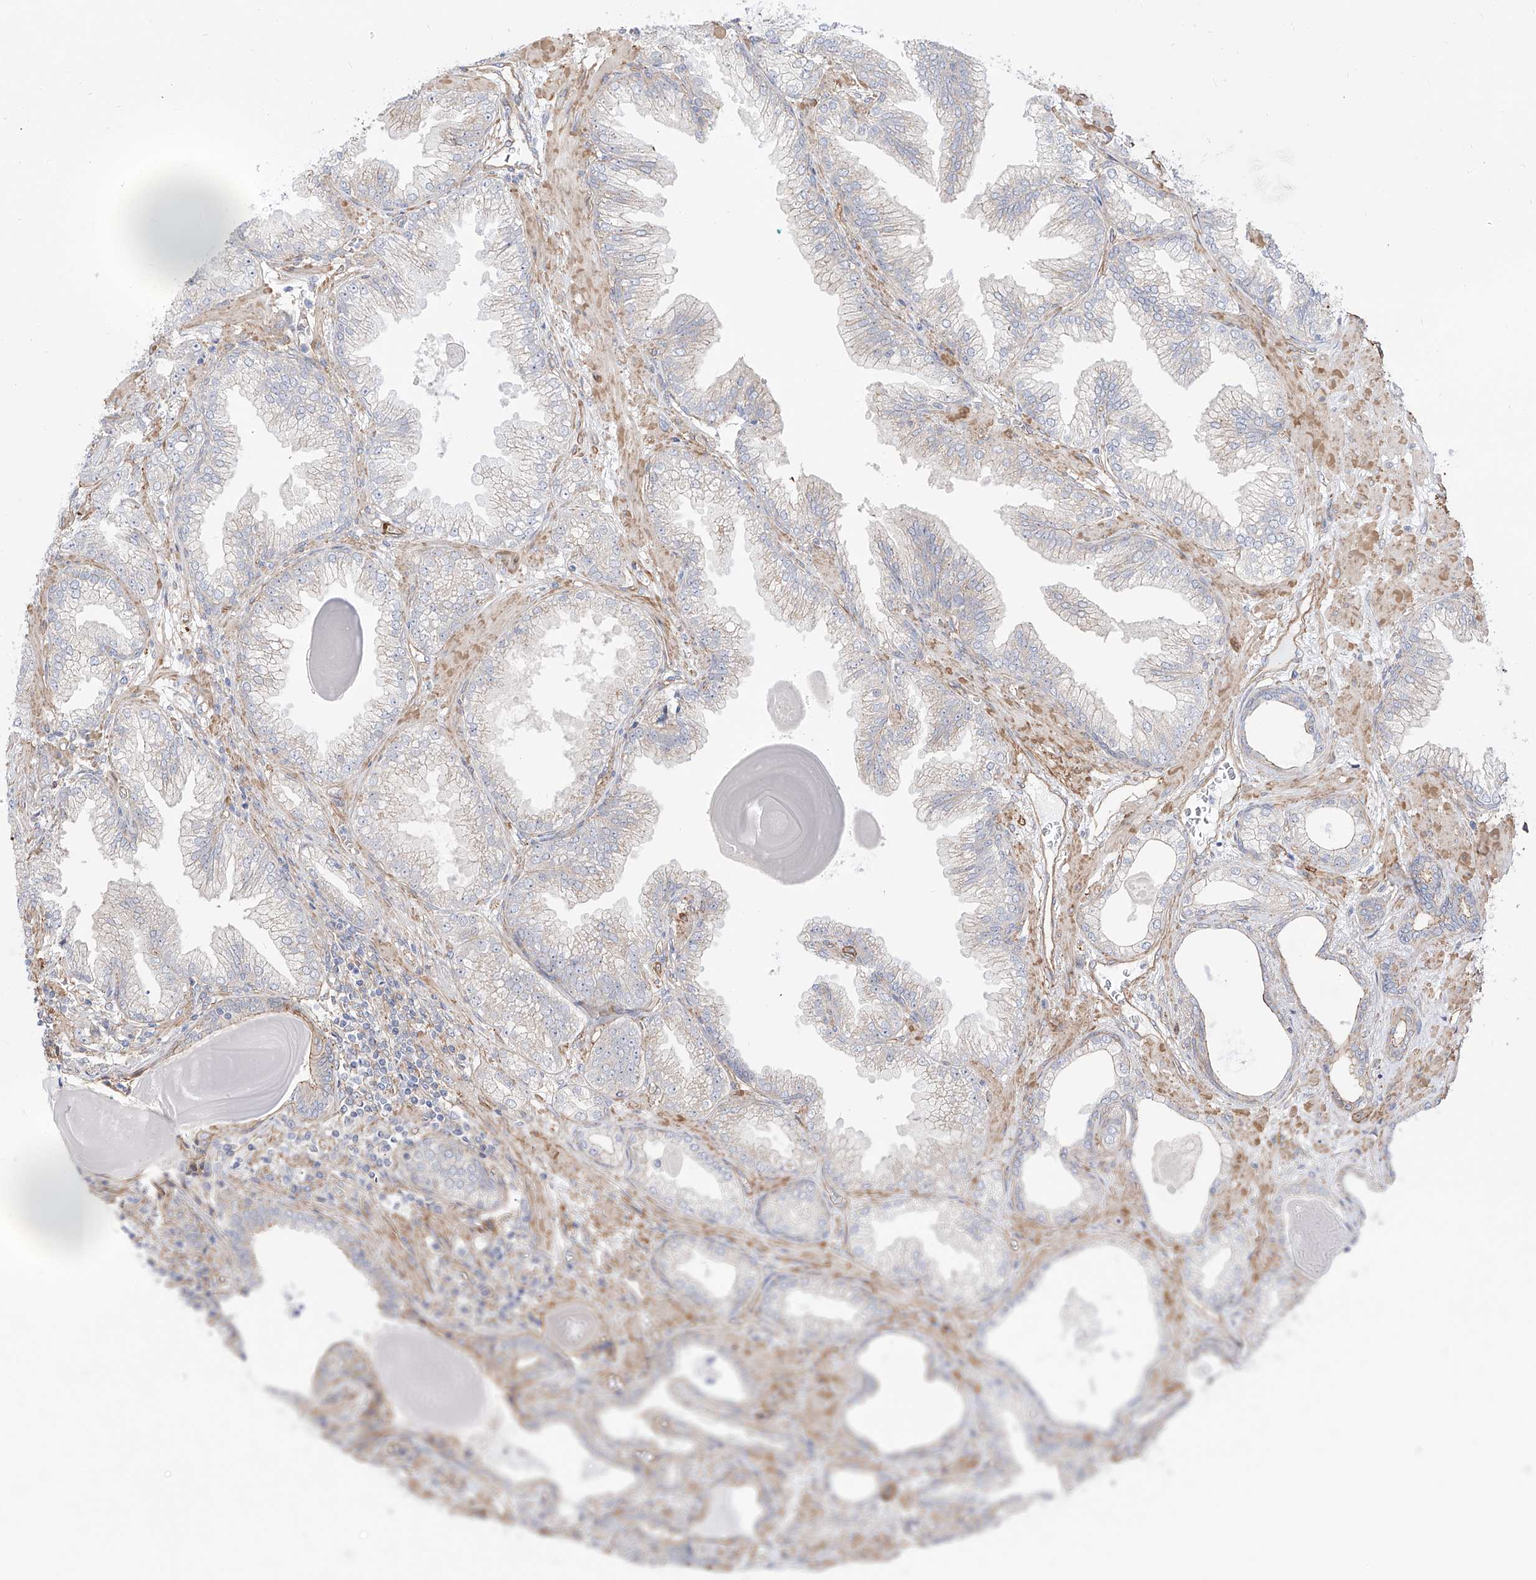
{"staining": {"intensity": "negative", "quantity": "none", "location": "none"}, "tissue": "prostate cancer", "cell_type": "Tumor cells", "image_type": "cancer", "snomed": [{"axis": "morphology", "description": "Adenocarcinoma, High grade"}, {"axis": "topography", "description": "Prostate"}], "caption": "Human high-grade adenocarcinoma (prostate) stained for a protein using IHC demonstrates no staining in tumor cells.", "gene": "ZNF180", "patient": {"sex": "male", "age": 71}}